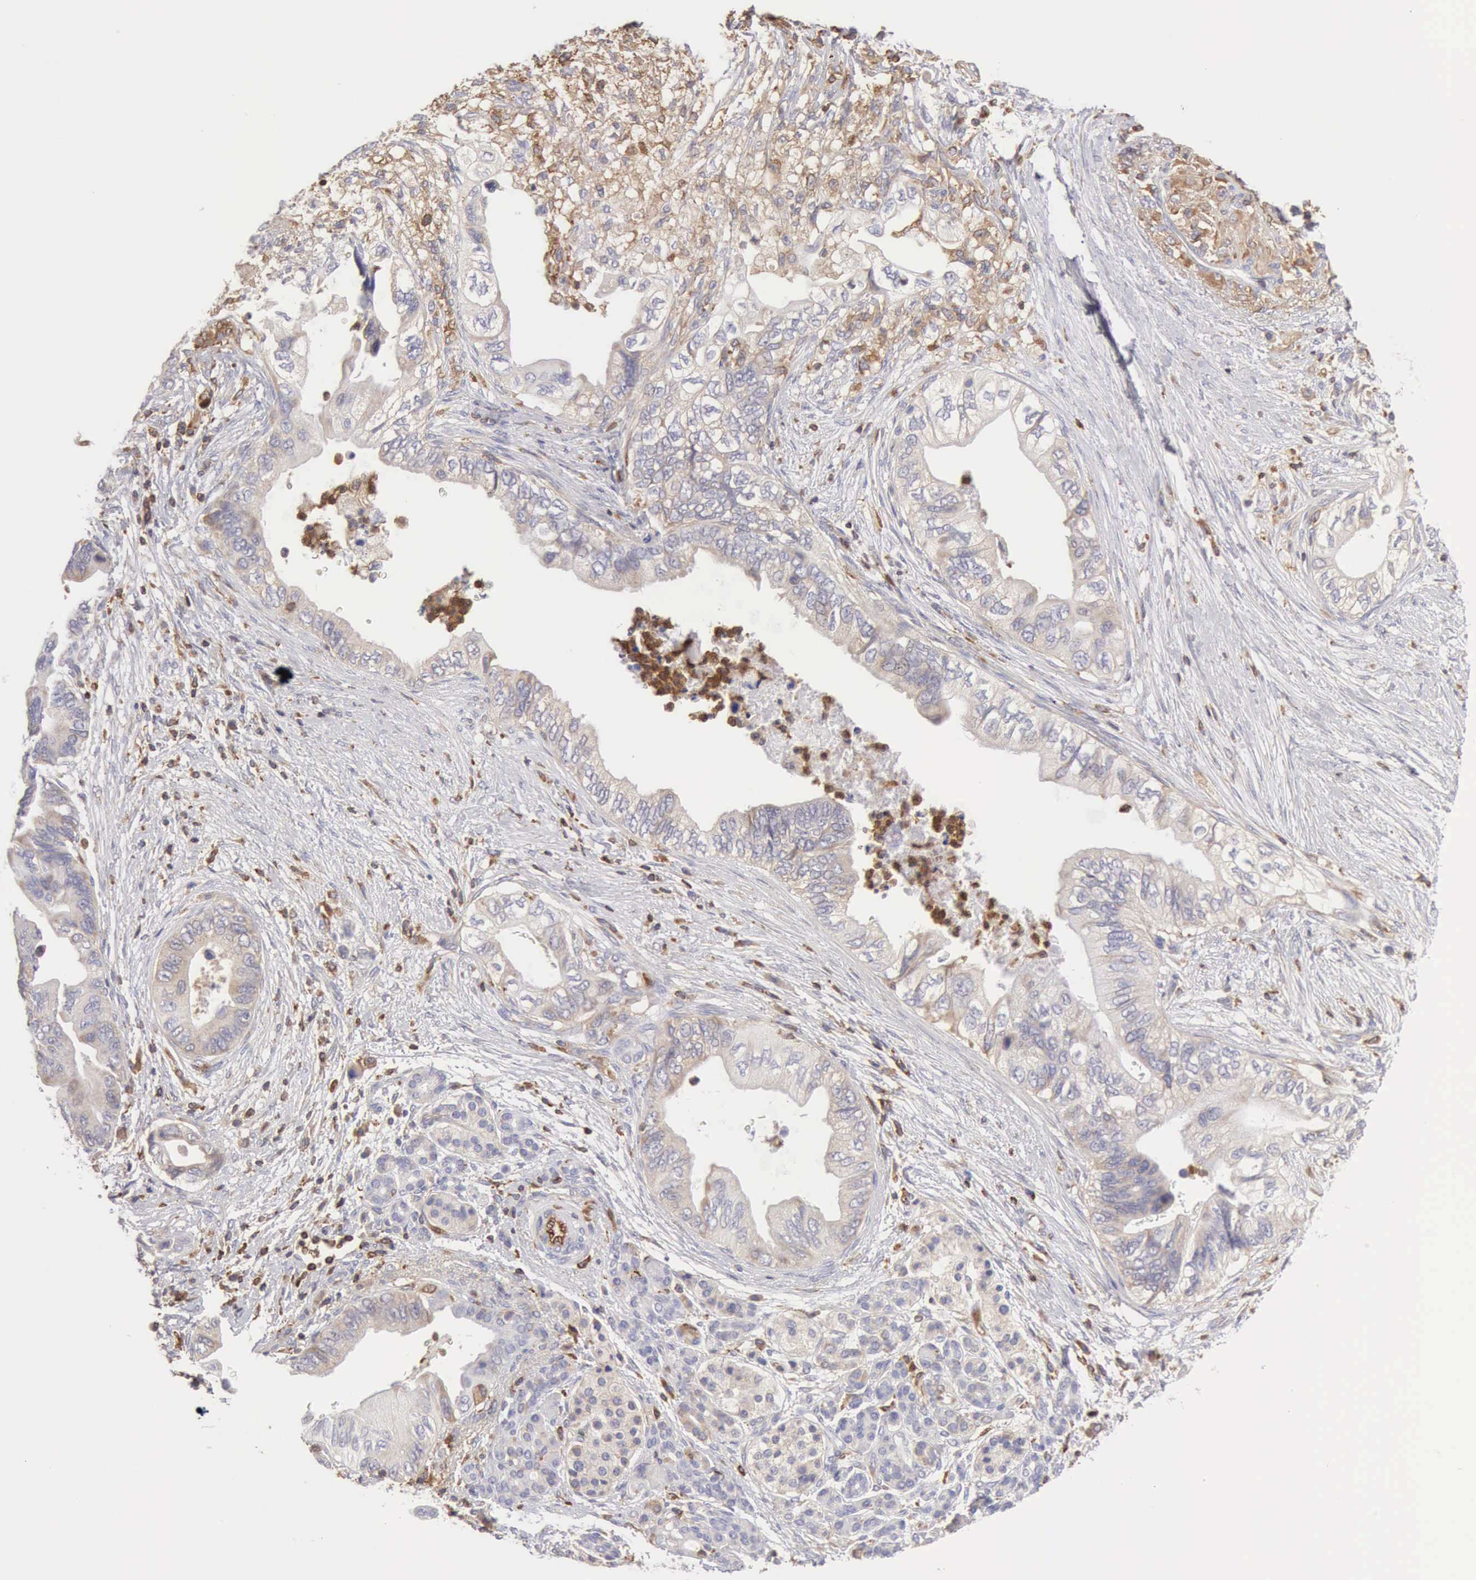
{"staining": {"intensity": "weak", "quantity": "<25%", "location": "cytoplasmic/membranous"}, "tissue": "pancreatic cancer", "cell_type": "Tumor cells", "image_type": "cancer", "snomed": [{"axis": "morphology", "description": "Adenocarcinoma, NOS"}, {"axis": "topography", "description": "Pancreas"}], "caption": "A high-resolution histopathology image shows immunohistochemistry (IHC) staining of pancreatic cancer, which exhibits no significant staining in tumor cells. (Brightfield microscopy of DAB immunohistochemistry (IHC) at high magnification).", "gene": "ARHGAP4", "patient": {"sex": "female", "age": 66}}